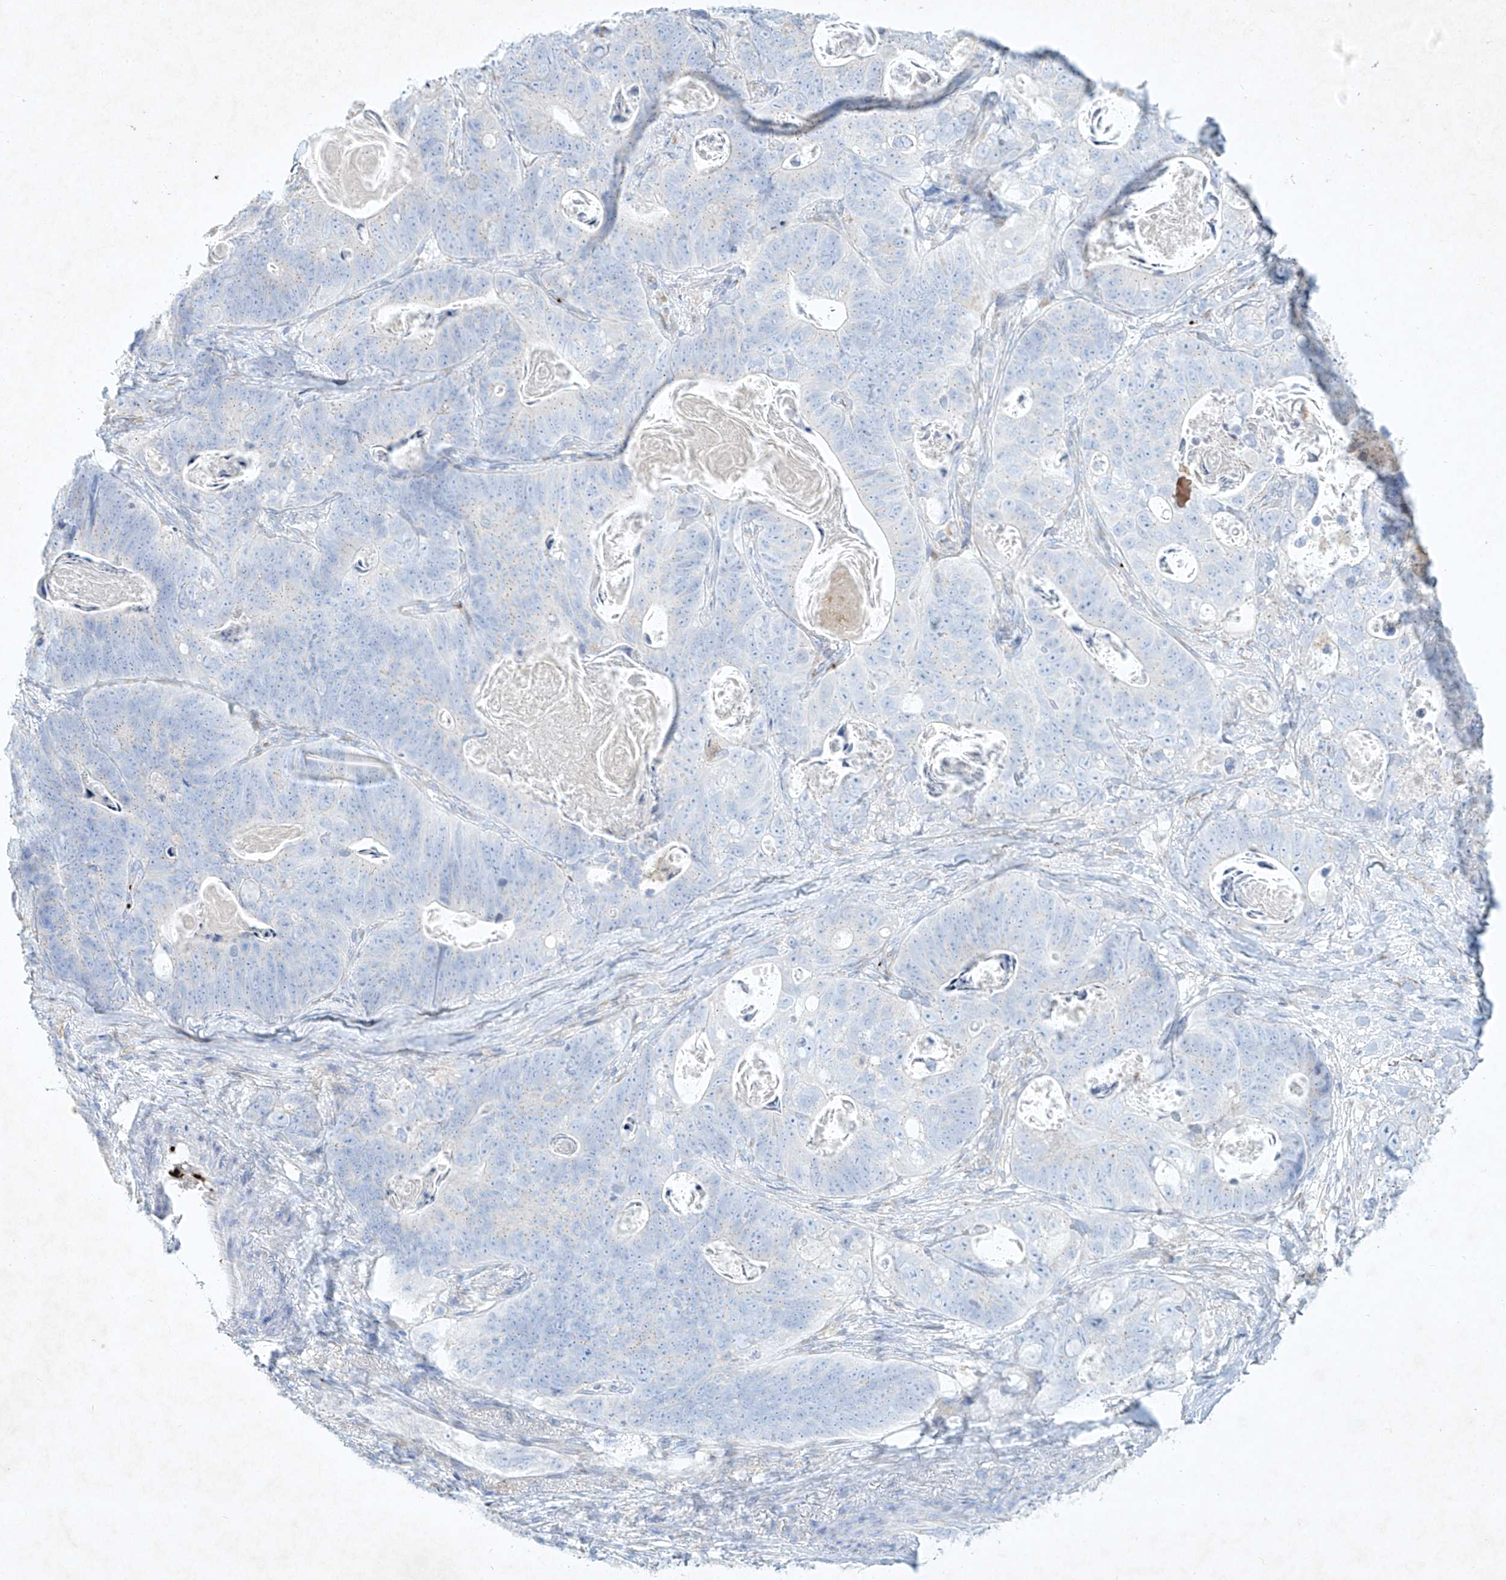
{"staining": {"intensity": "negative", "quantity": "none", "location": "none"}, "tissue": "stomach cancer", "cell_type": "Tumor cells", "image_type": "cancer", "snomed": [{"axis": "morphology", "description": "Normal tissue, NOS"}, {"axis": "morphology", "description": "Adenocarcinoma, NOS"}, {"axis": "topography", "description": "Stomach"}], "caption": "The immunohistochemistry histopathology image has no significant positivity in tumor cells of stomach cancer (adenocarcinoma) tissue.", "gene": "PLEK", "patient": {"sex": "female", "age": 89}}